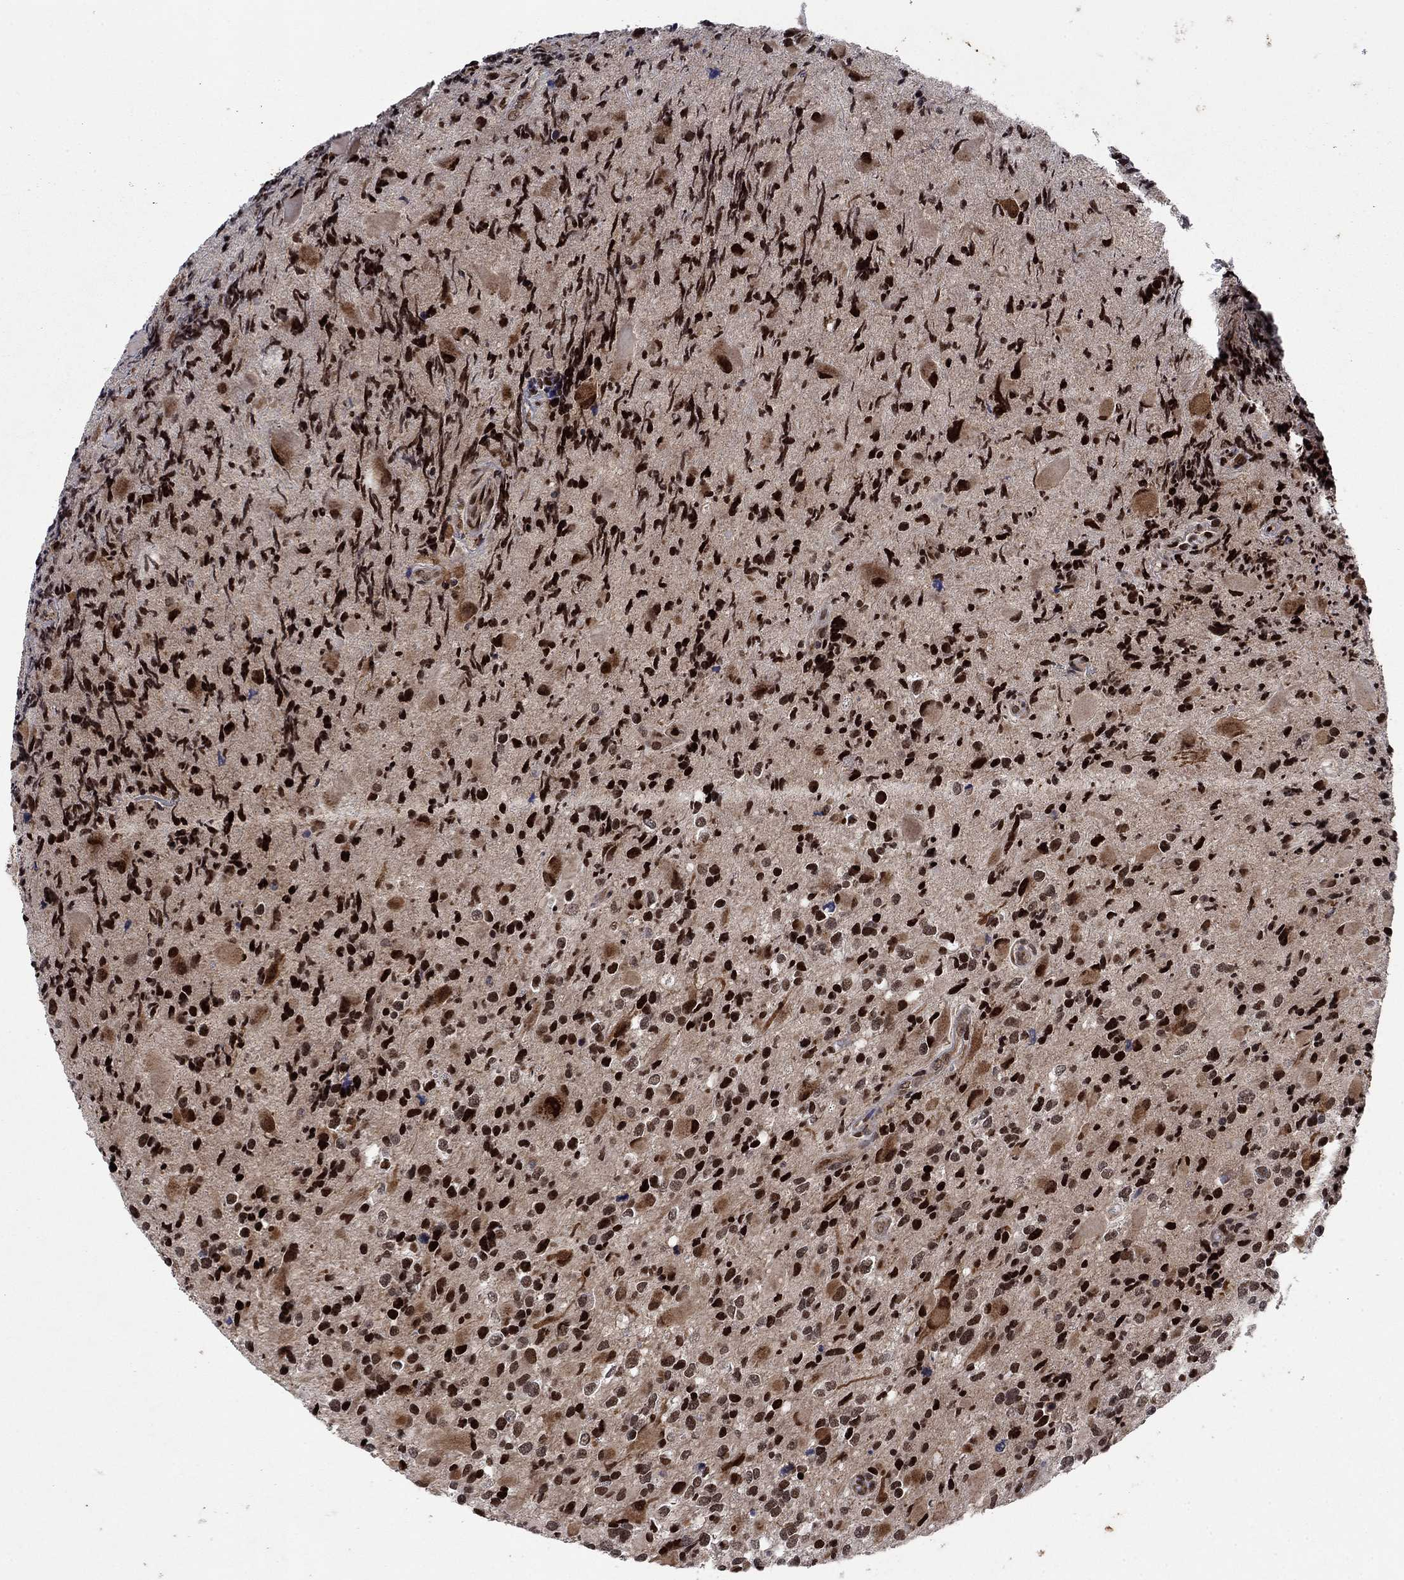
{"staining": {"intensity": "strong", "quantity": ">75%", "location": "nuclear"}, "tissue": "glioma", "cell_type": "Tumor cells", "image_type": "cancer", "snomed": [{"axis": "morphology", "description": "Glioma, malignant, Low grade"}, {"axis": "topography", "description": "Brain"}], "caption": "Malignant low-grade glioma stained with DAB (3,3'-diaminobenzidine) IHC shows high levels of strong nuclear positivity in approximately >75% of tumor cells.", "gene": "PRICKLE4", "patient": {"sex": "female", "age": 32}}